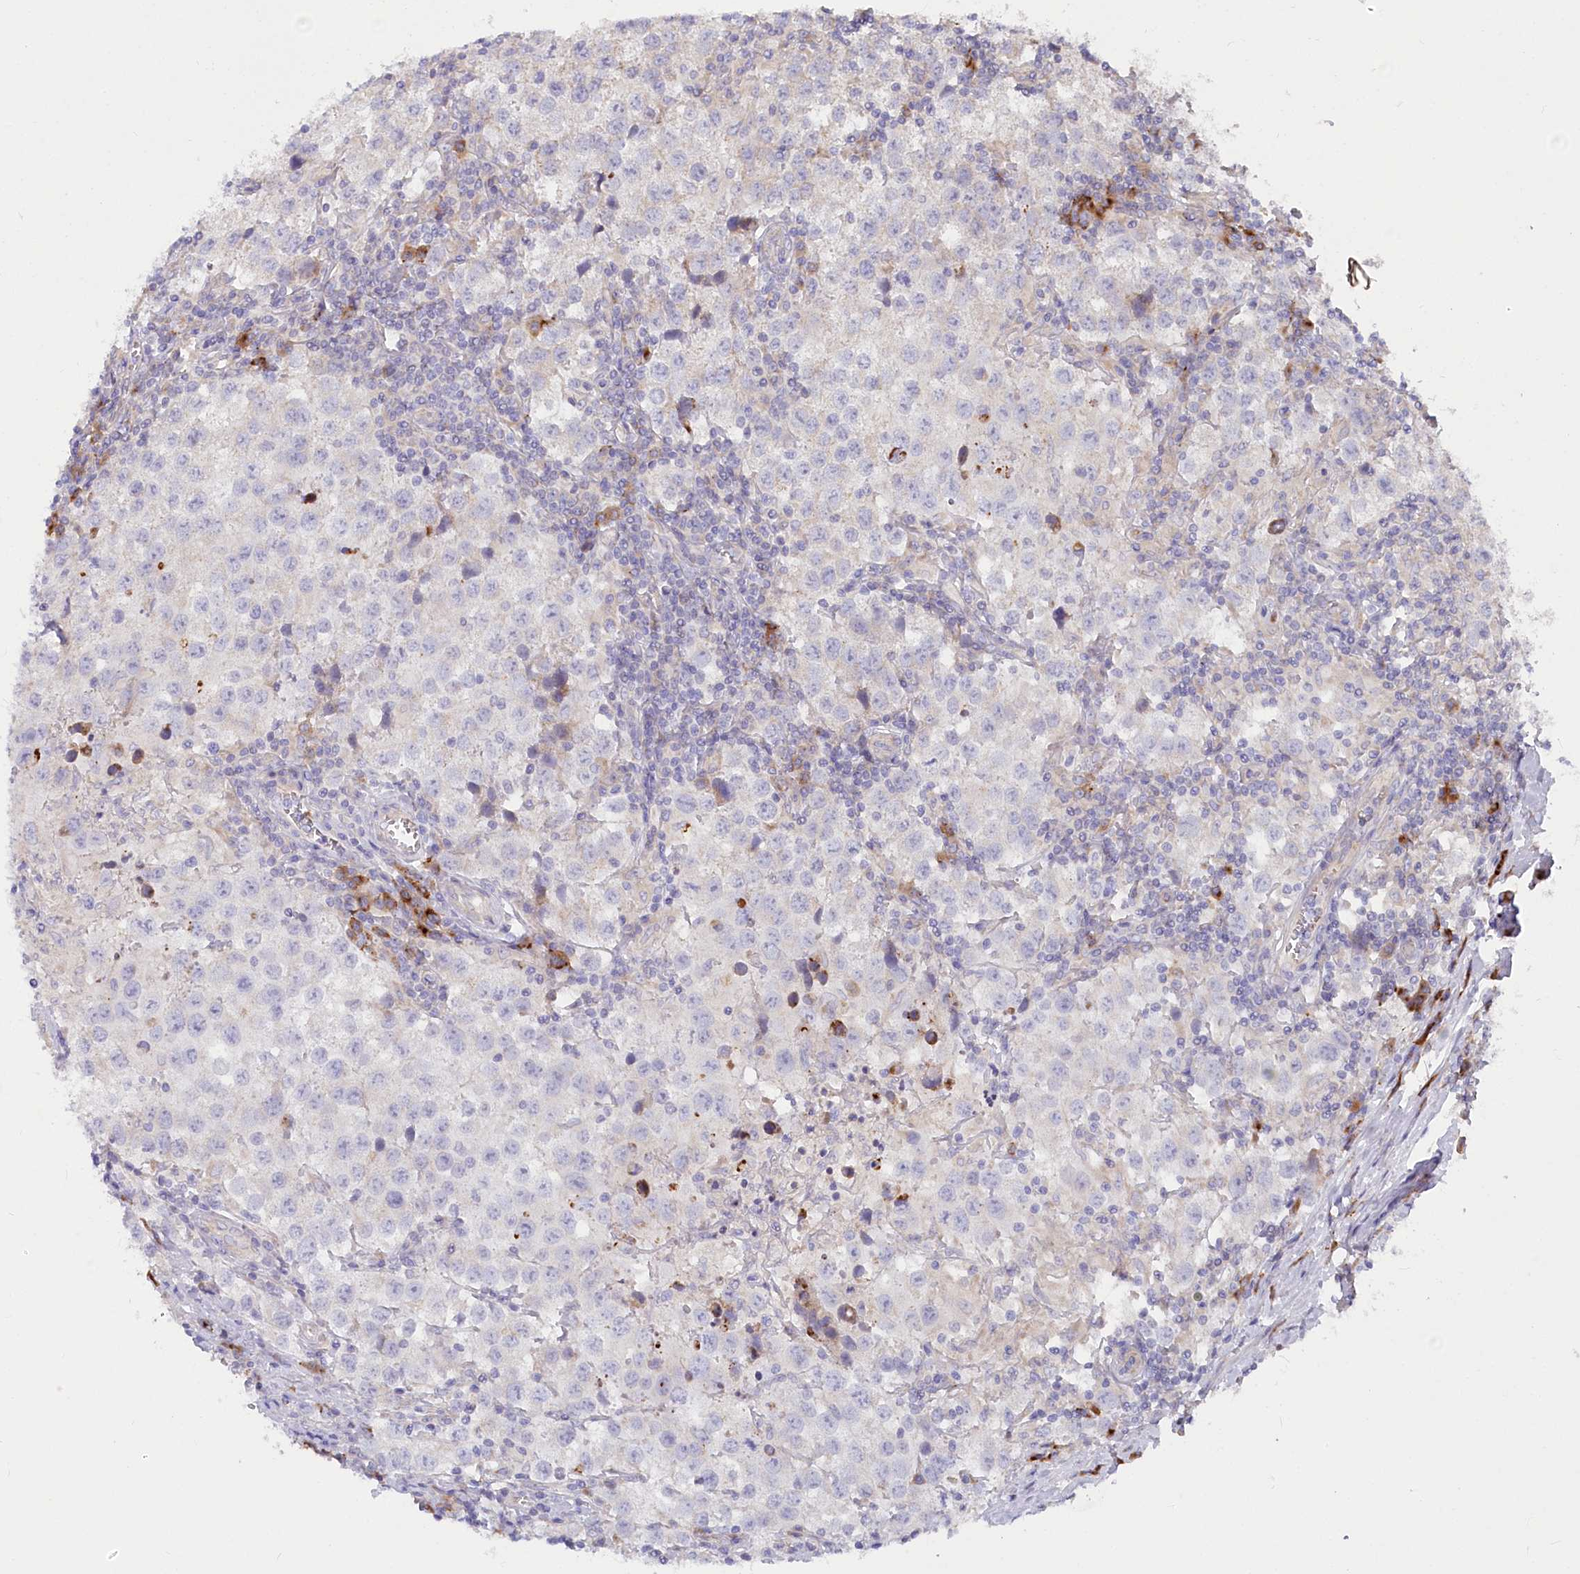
{"staining": {"intensity": "negative", "quantity": "none", "location": "none"}, "tissue": "testis cancer", "cell_type": "Tumor cells", "image_type": "cancer", "snomed": [{"axis": "morphology", "description": "Seminoma, NOS"}, {"axis": "morphology", "description": "Carcinoma, Embryonal, NOS"}, {"axis": "topography", "description": "Testis"}], "caption": "Immunohistochemistry micrograph of human seminoma (testis) stained for a protein (brown), which shows no expression in tumor cells.", "gene": "POGLUT1", "patient": {"sex": "male", "age": 43}}